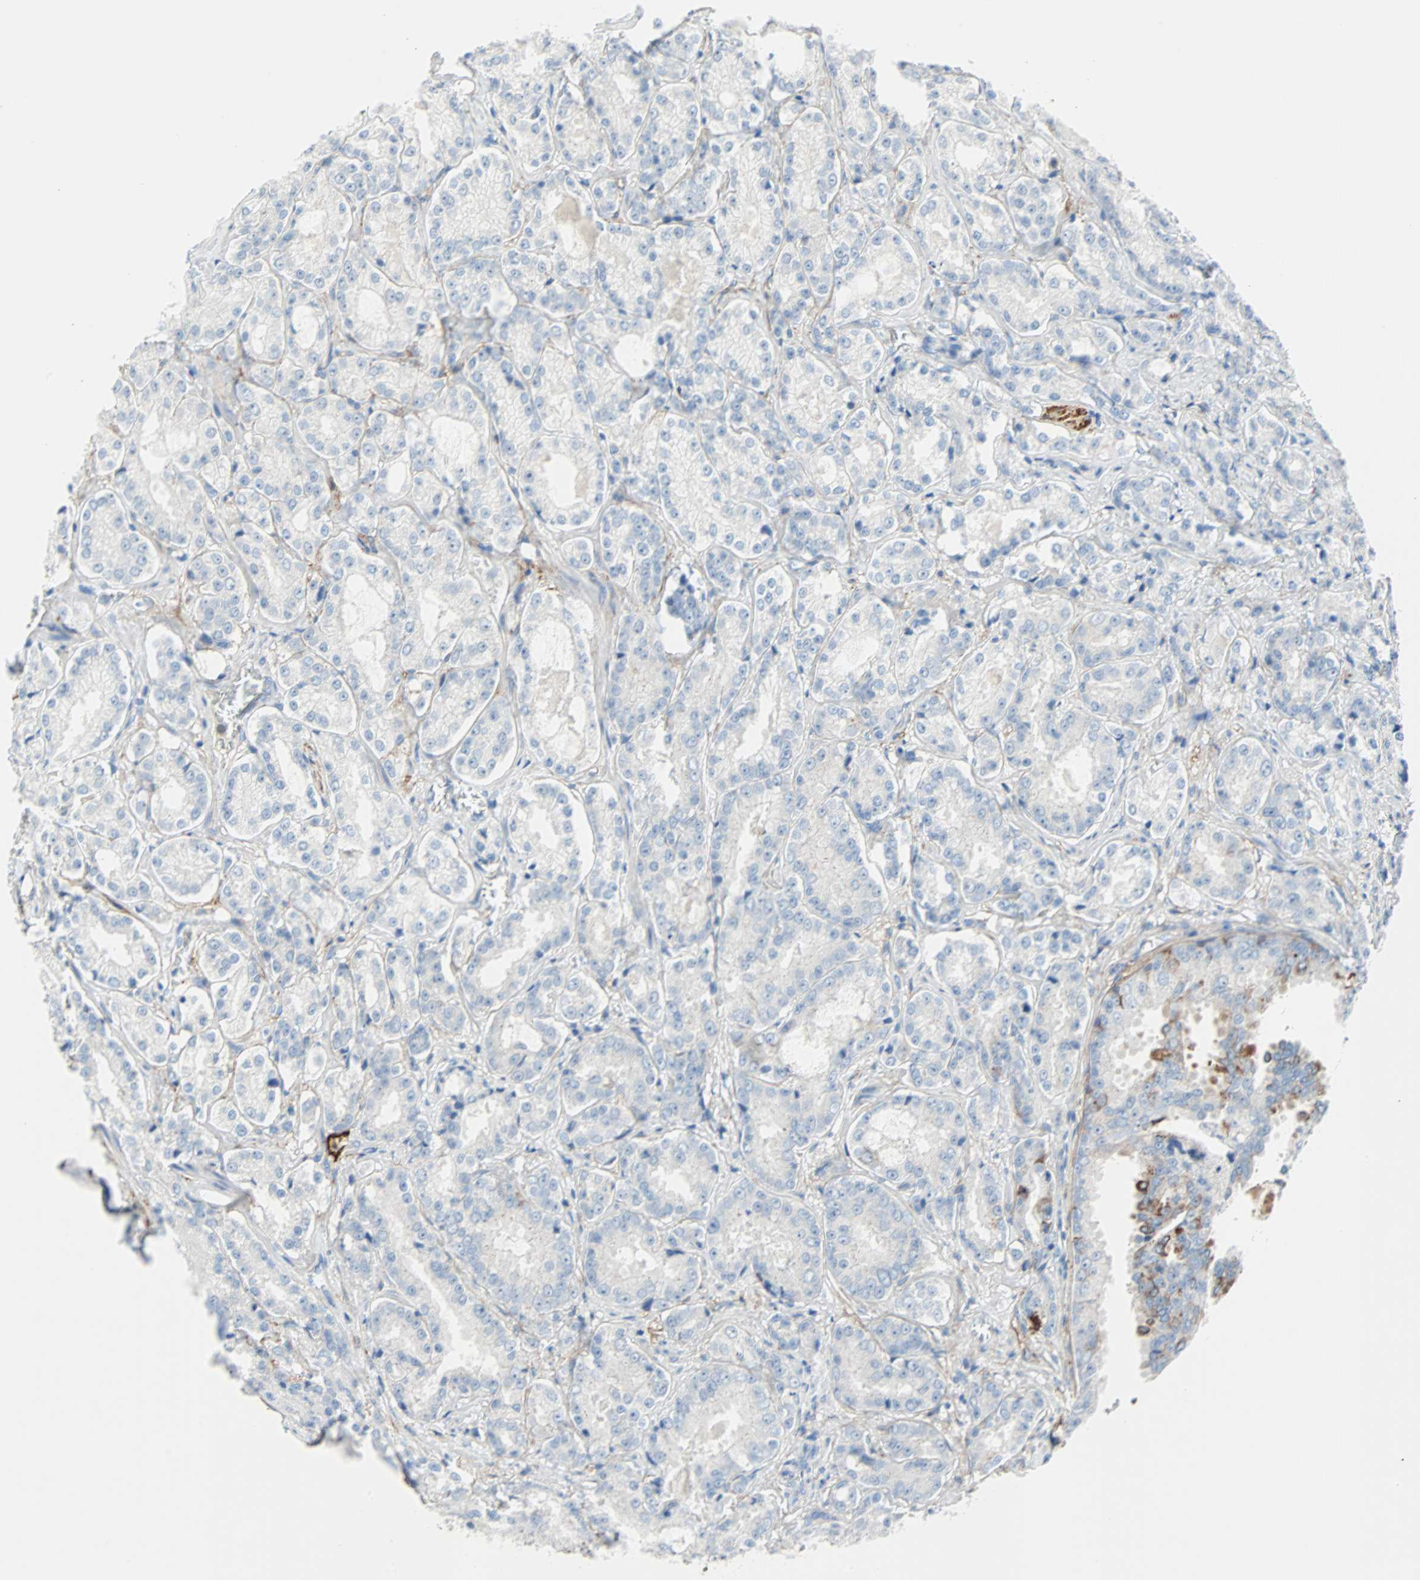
{"staining": {"intensity": "moderate", "quantity": "<25%", "location": "cytoplasmic/membranous"}, "tissue": "prostate cancer", "cell_type": "Tumor cells", "image_type": "cancer", "snomed": [{"axis": "morphology", "description": "Adenocarcinoma, High grade"}, {"axis": "topography", "description": "Prostate"}], "caption": "Protein staining of high-grade adenocarcinoma (prostate) tissue displays moderate cytoplasmic/membranous positivity in approximately <25% of tumor cells.", "gene": "PDPN", "patient": {"sex": "male", "age": 73}}